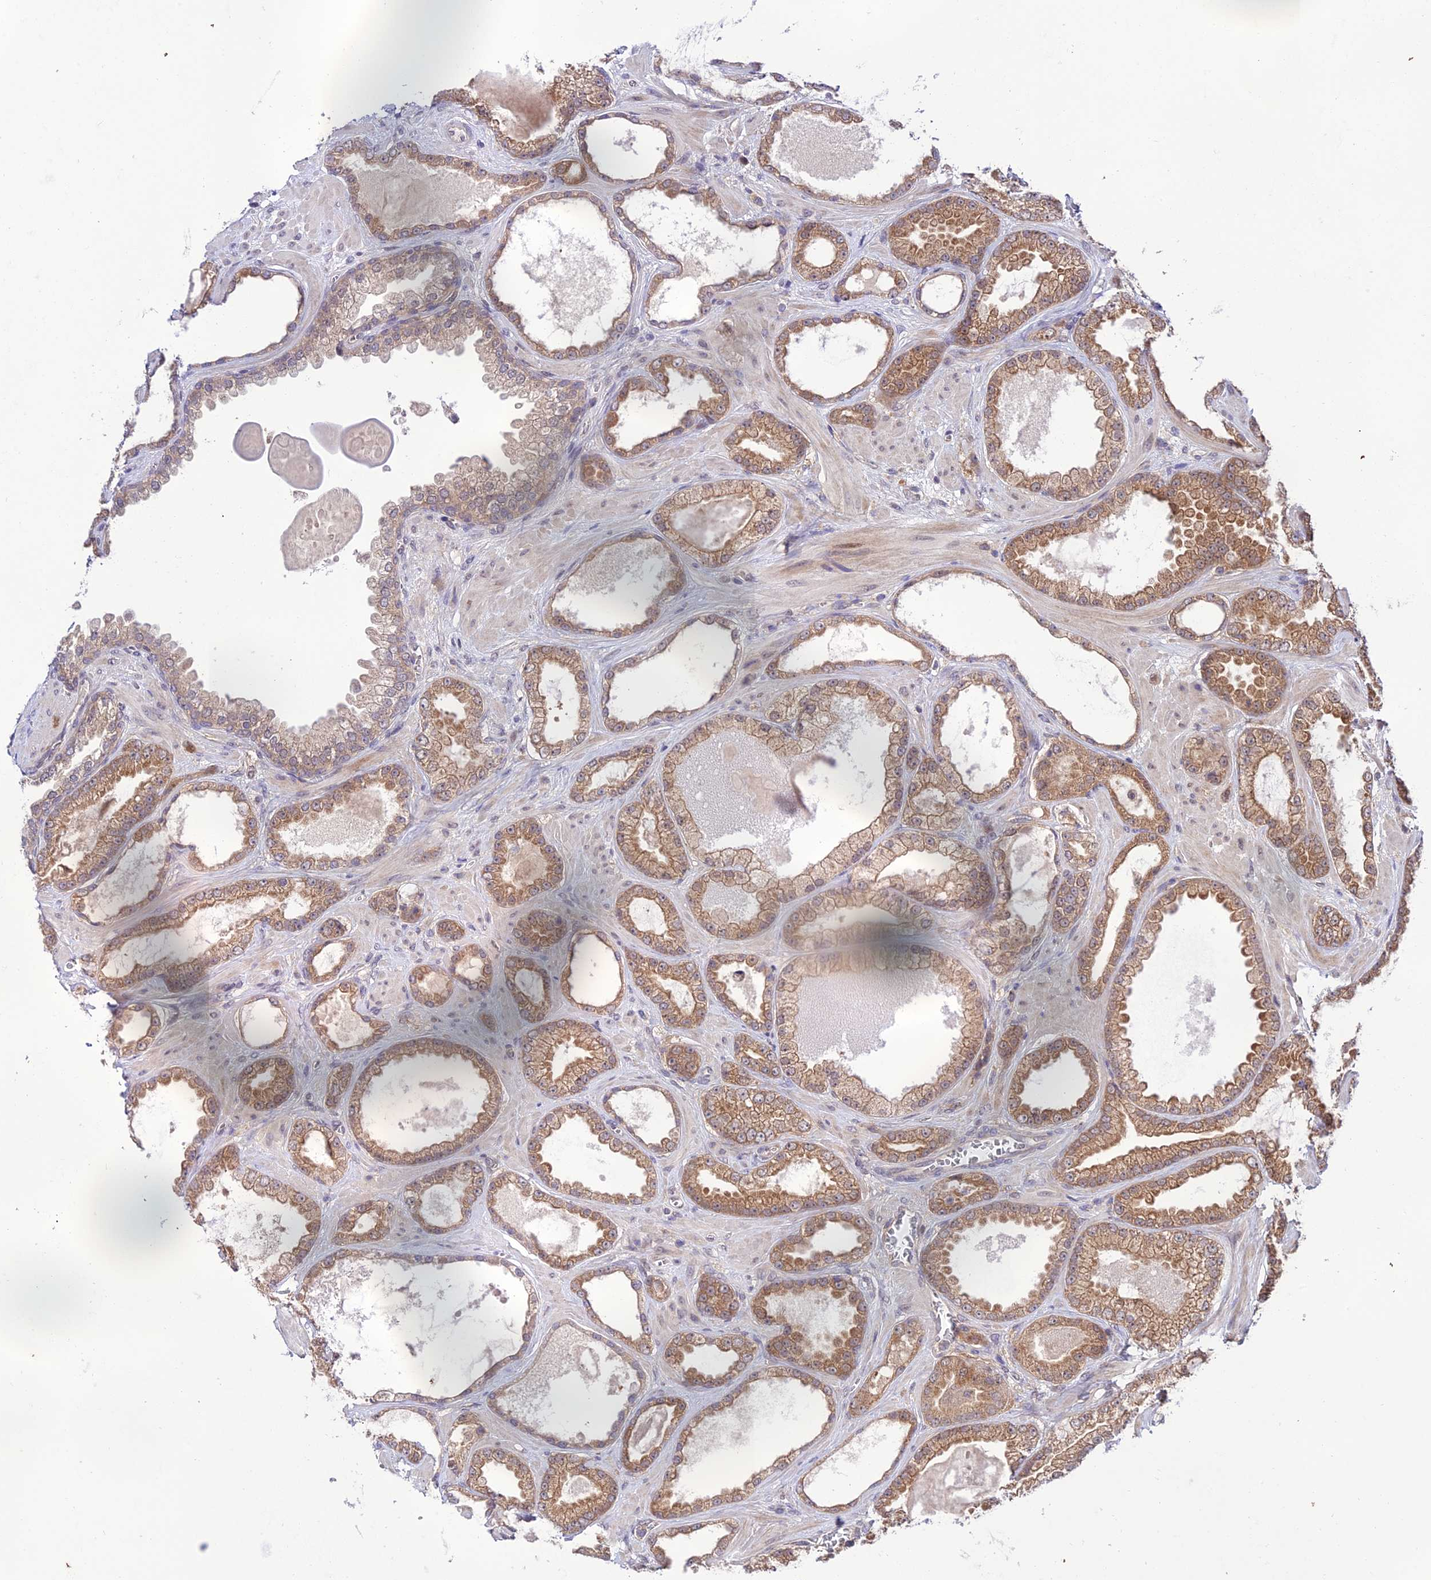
{"staining": {"intensity": "moderate", "quantity": ">75%", "location": "cytoplasmic/membranous"}, "tissue": "prostate cancer", "cell_type": "Tumor cells", "image_type": "cancer", "snomed": [{"axis": "morphology", "description": "Adenocarcinoma, Low grade"}, {"axis": "topography", "description": "Prostate"}], "caption": "Prostate cancer (low-grade adenocarcinoma) stained for a protein (brown) exhibits moderate cytoplasmic/membranous positive staining in about >75% of tumor cells.", "gene": "TRIM40", "patient": {"sex": "male", "age": 57}}